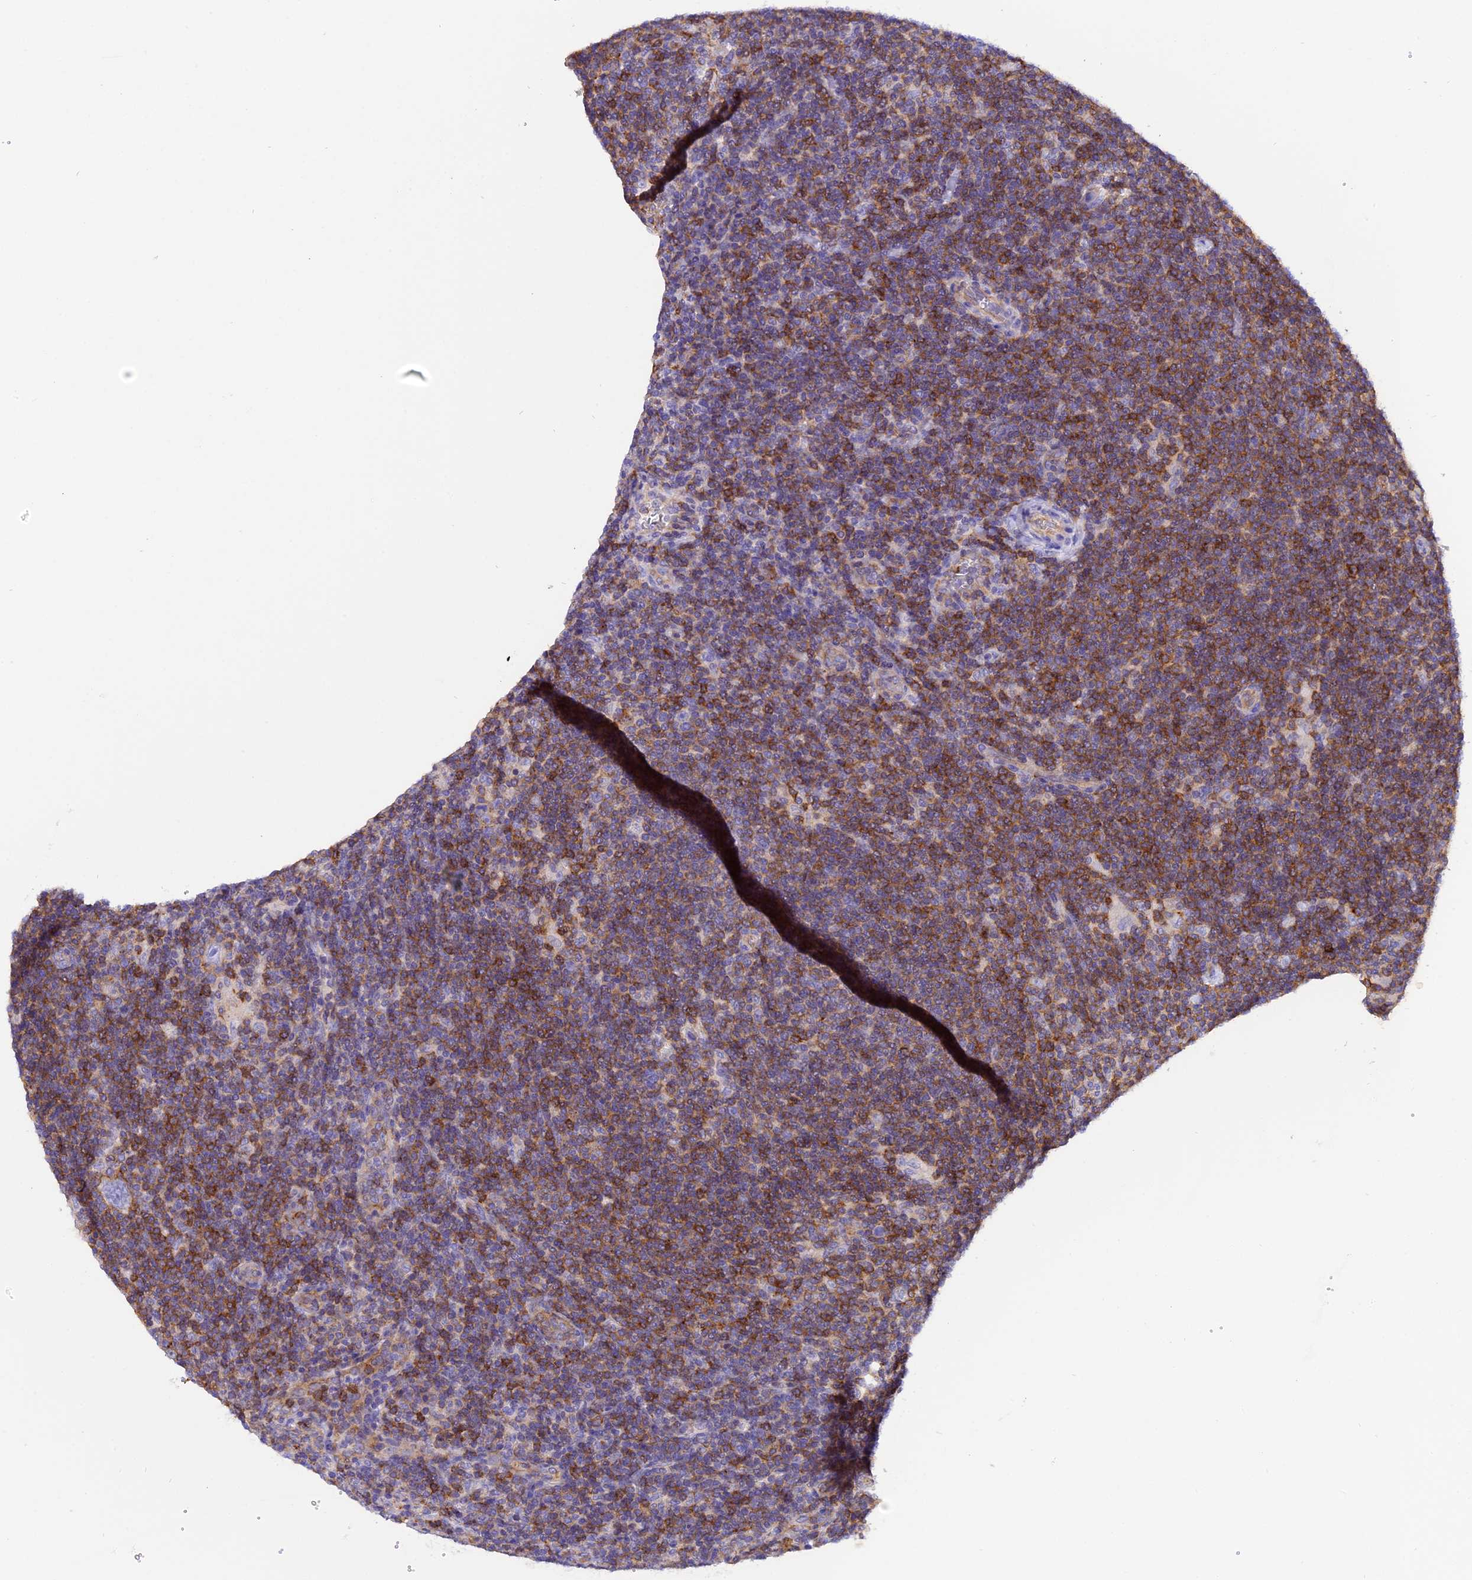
{"staining": {"intensity": "negative", "quantity": "none", "location": "none"}, "tissue": "lymphoma", "cell_type": "Tumor cells", "image_type": "cancer", "snomed": [{"axis": "morphology", "description": "Hodgkin's disease, NOS"}, {"axis": "topography", "description": "Lymph node"}], "caption": "This is an immunohistochemistry photomicrograph of lymphoma. There is no expression in tumor cells.", "gene": "FAM193A", "patient": {"sex": "female", "age": 57}}